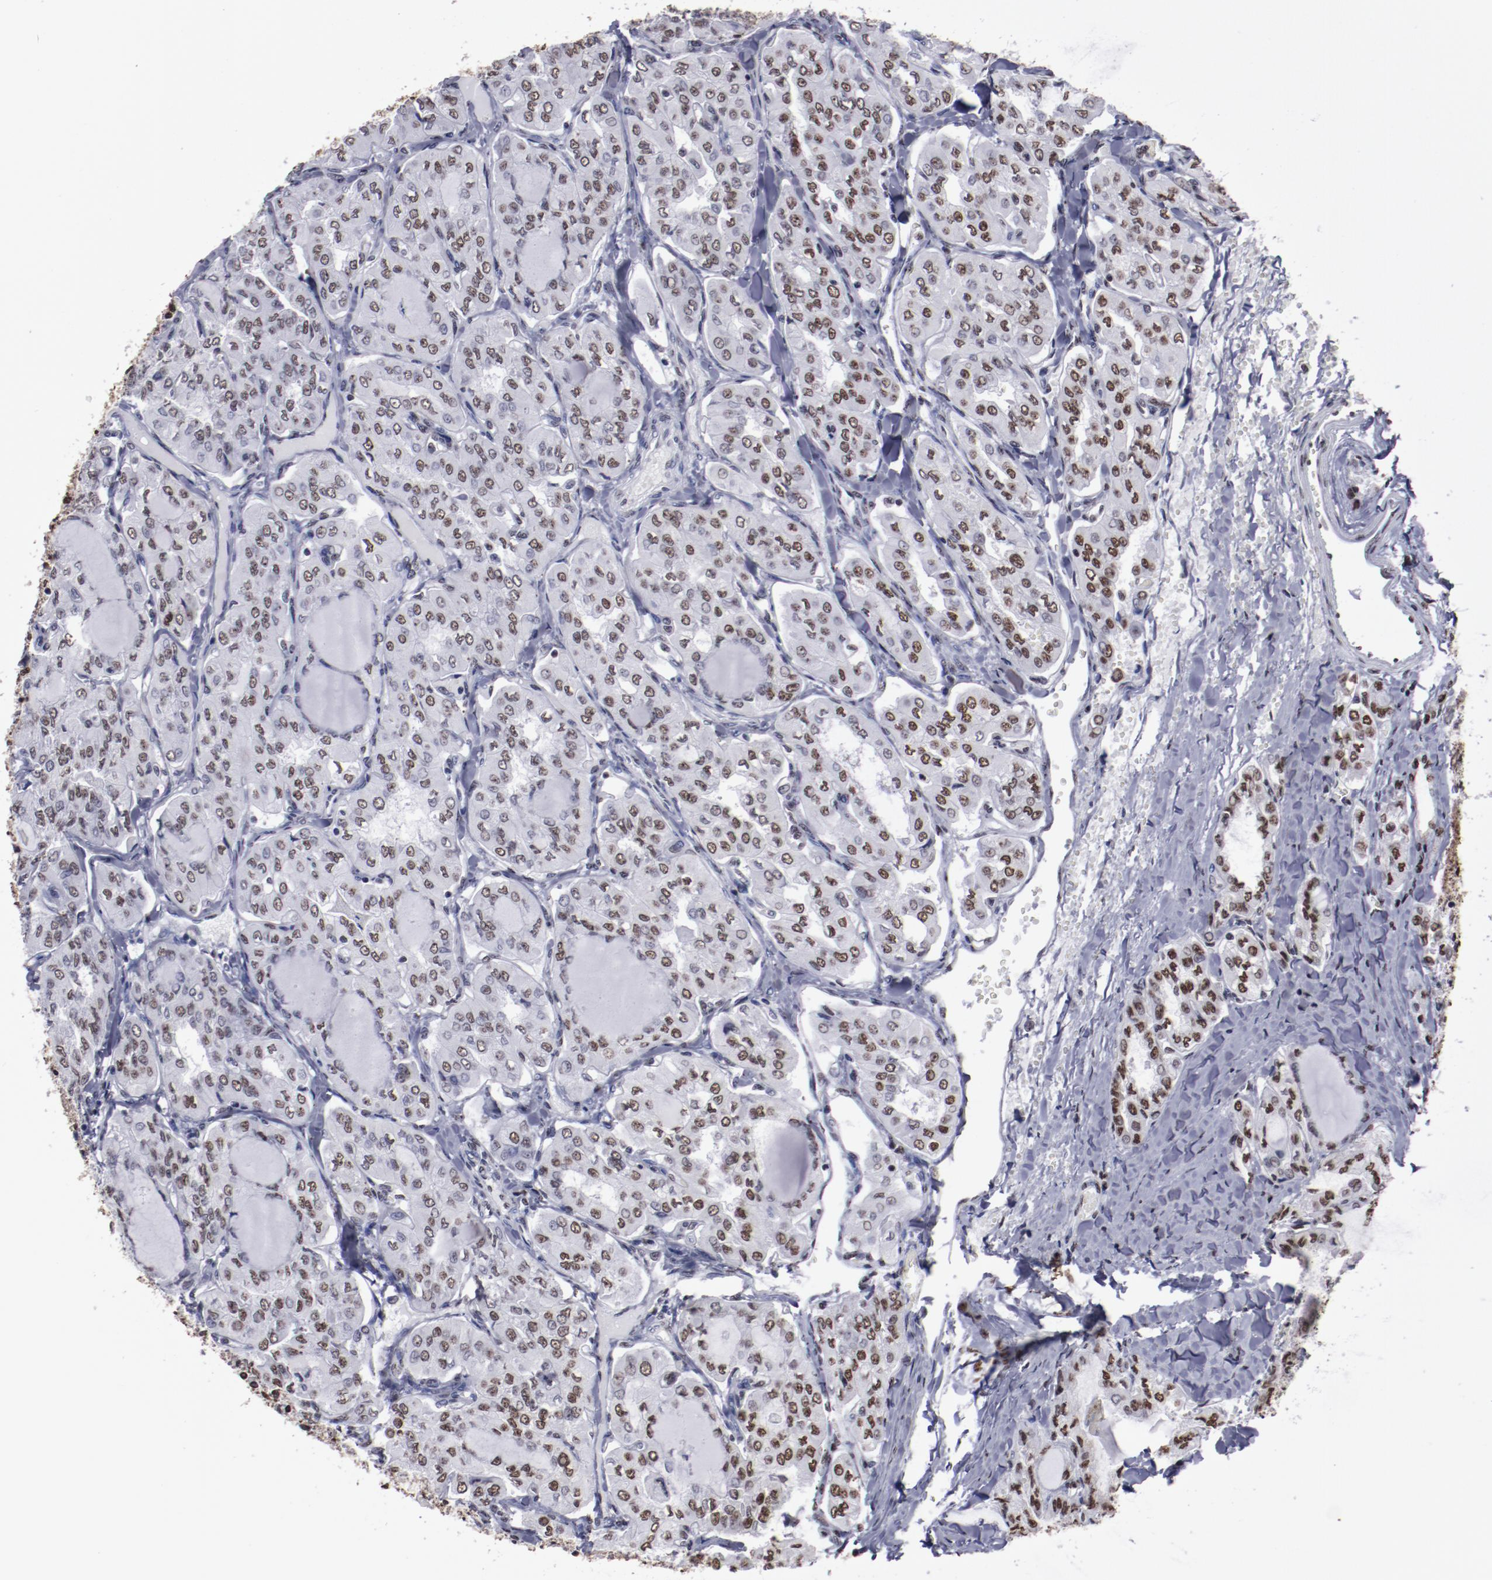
{"staining": {"intensity": "strong", "quantity": ">75%", "location": "nuclear"}, "tissue": "thyroid cancer", "cell_type": "Tumor cells", "image_type": "cancer", "snomed": [{"axis": "morphology", "description": "Papillary adenocarcinoma, NOS"}, {"axis": "topography", "description": "Thyroid gland"}], "caption": "The photomicrograph displays a brown stain indicating the presence of a protein in the nuclear of tumor cells in thyroid cancer.", "gene": "HNRNPA2B1", "patient": {"sex": "male", "age": 20}}